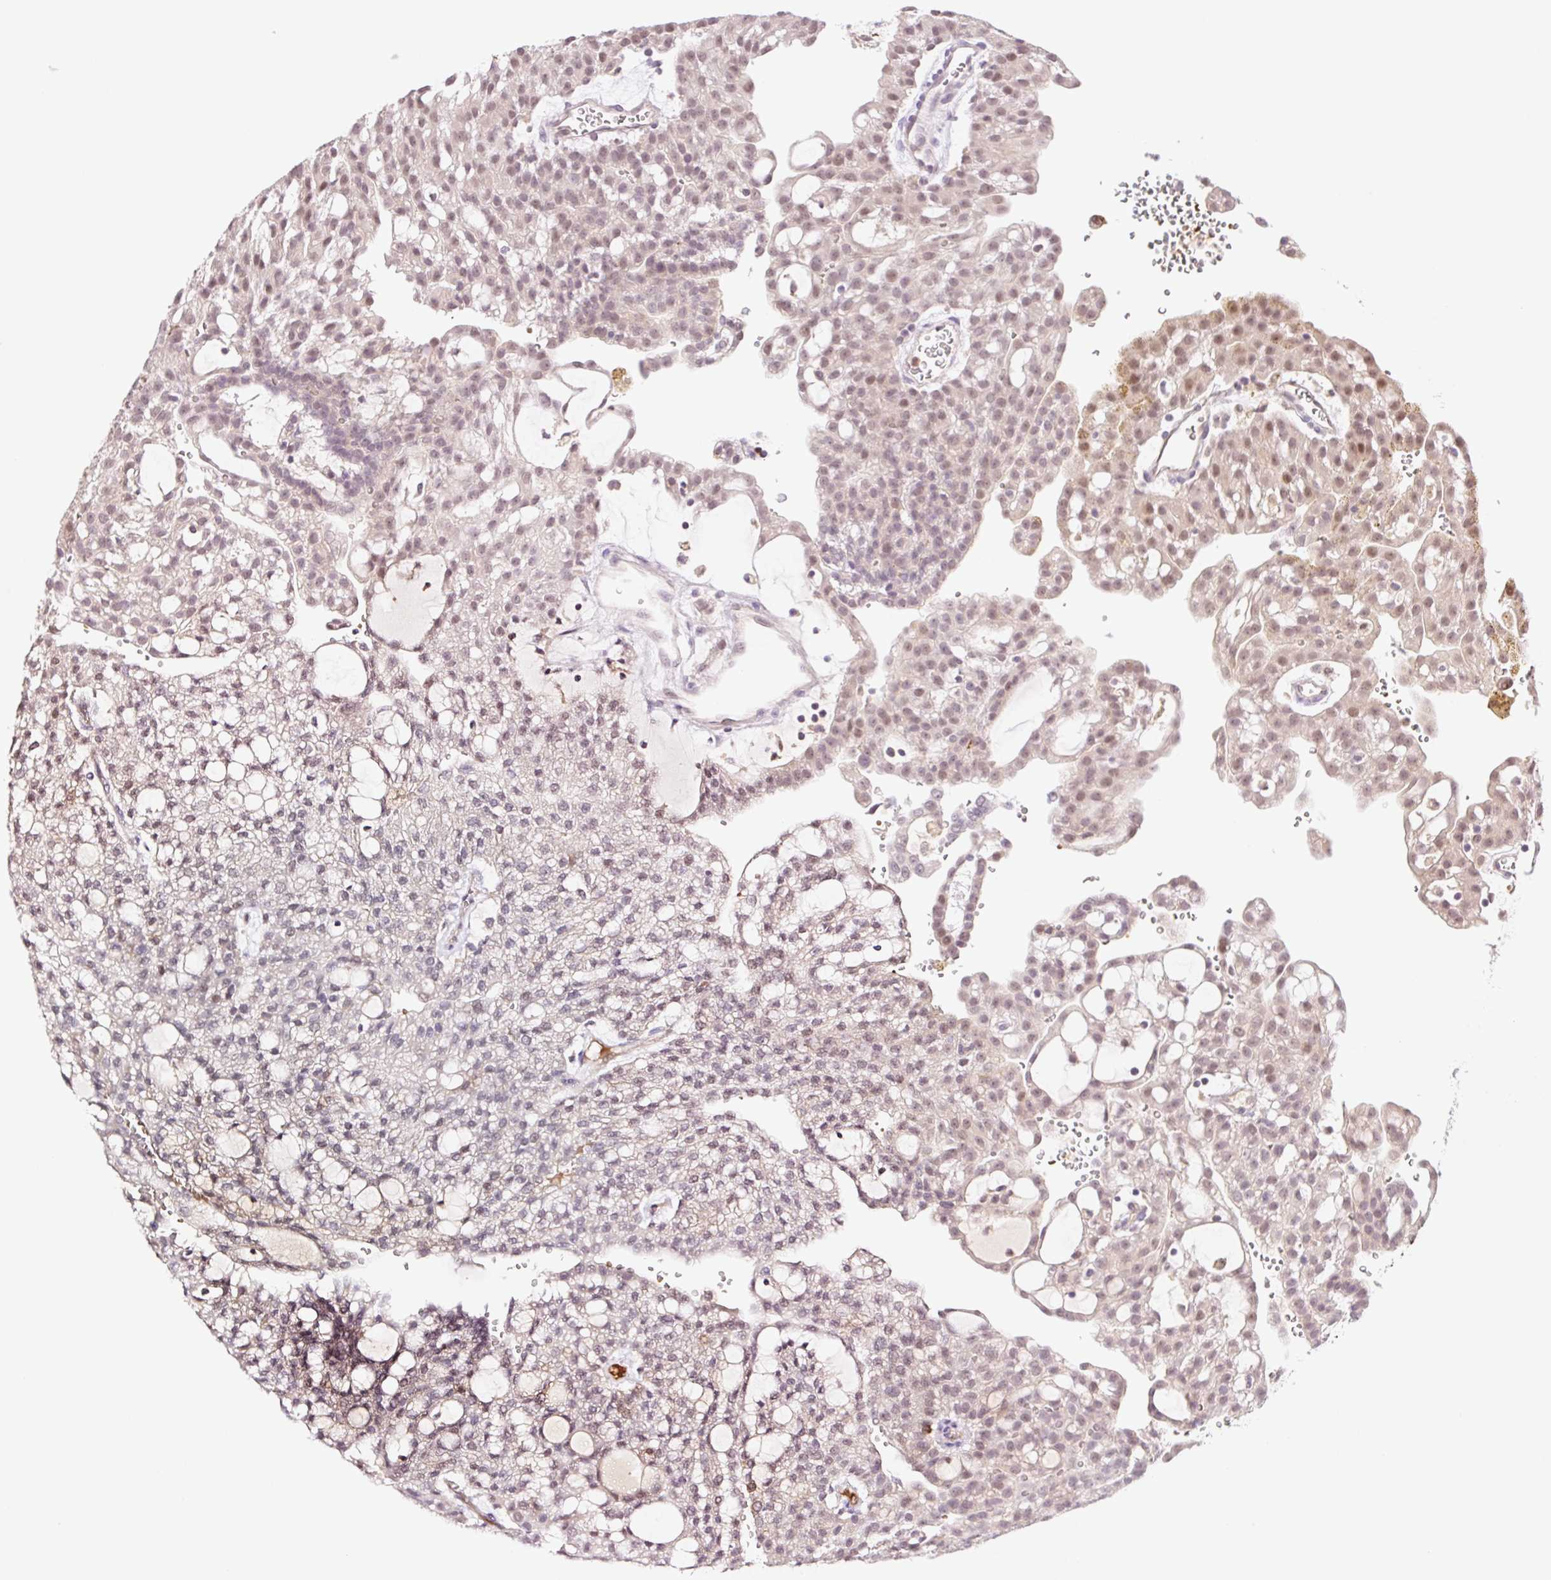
{"staining": {"intensity": "moderate", "quantity": ">75%", "location": "nuclear"}, "tissue": "renal cancer", "cell_type": "Tumor cells", "image_type": "cancer", "snomed": [{"axis": "morphology", "description": "Adenocarcinoma, NOS"}, {"axis": "topography", "description": "Kidney"}], "caption": "This micrograph demonstrates immunohistochemistry (IHC) staining of renal cancer, with medium moderate nuclear positivity in approximately >75% of tumor cells.", "gene": "HEBP1", "patient": {"sex": "male", "age": 63}}